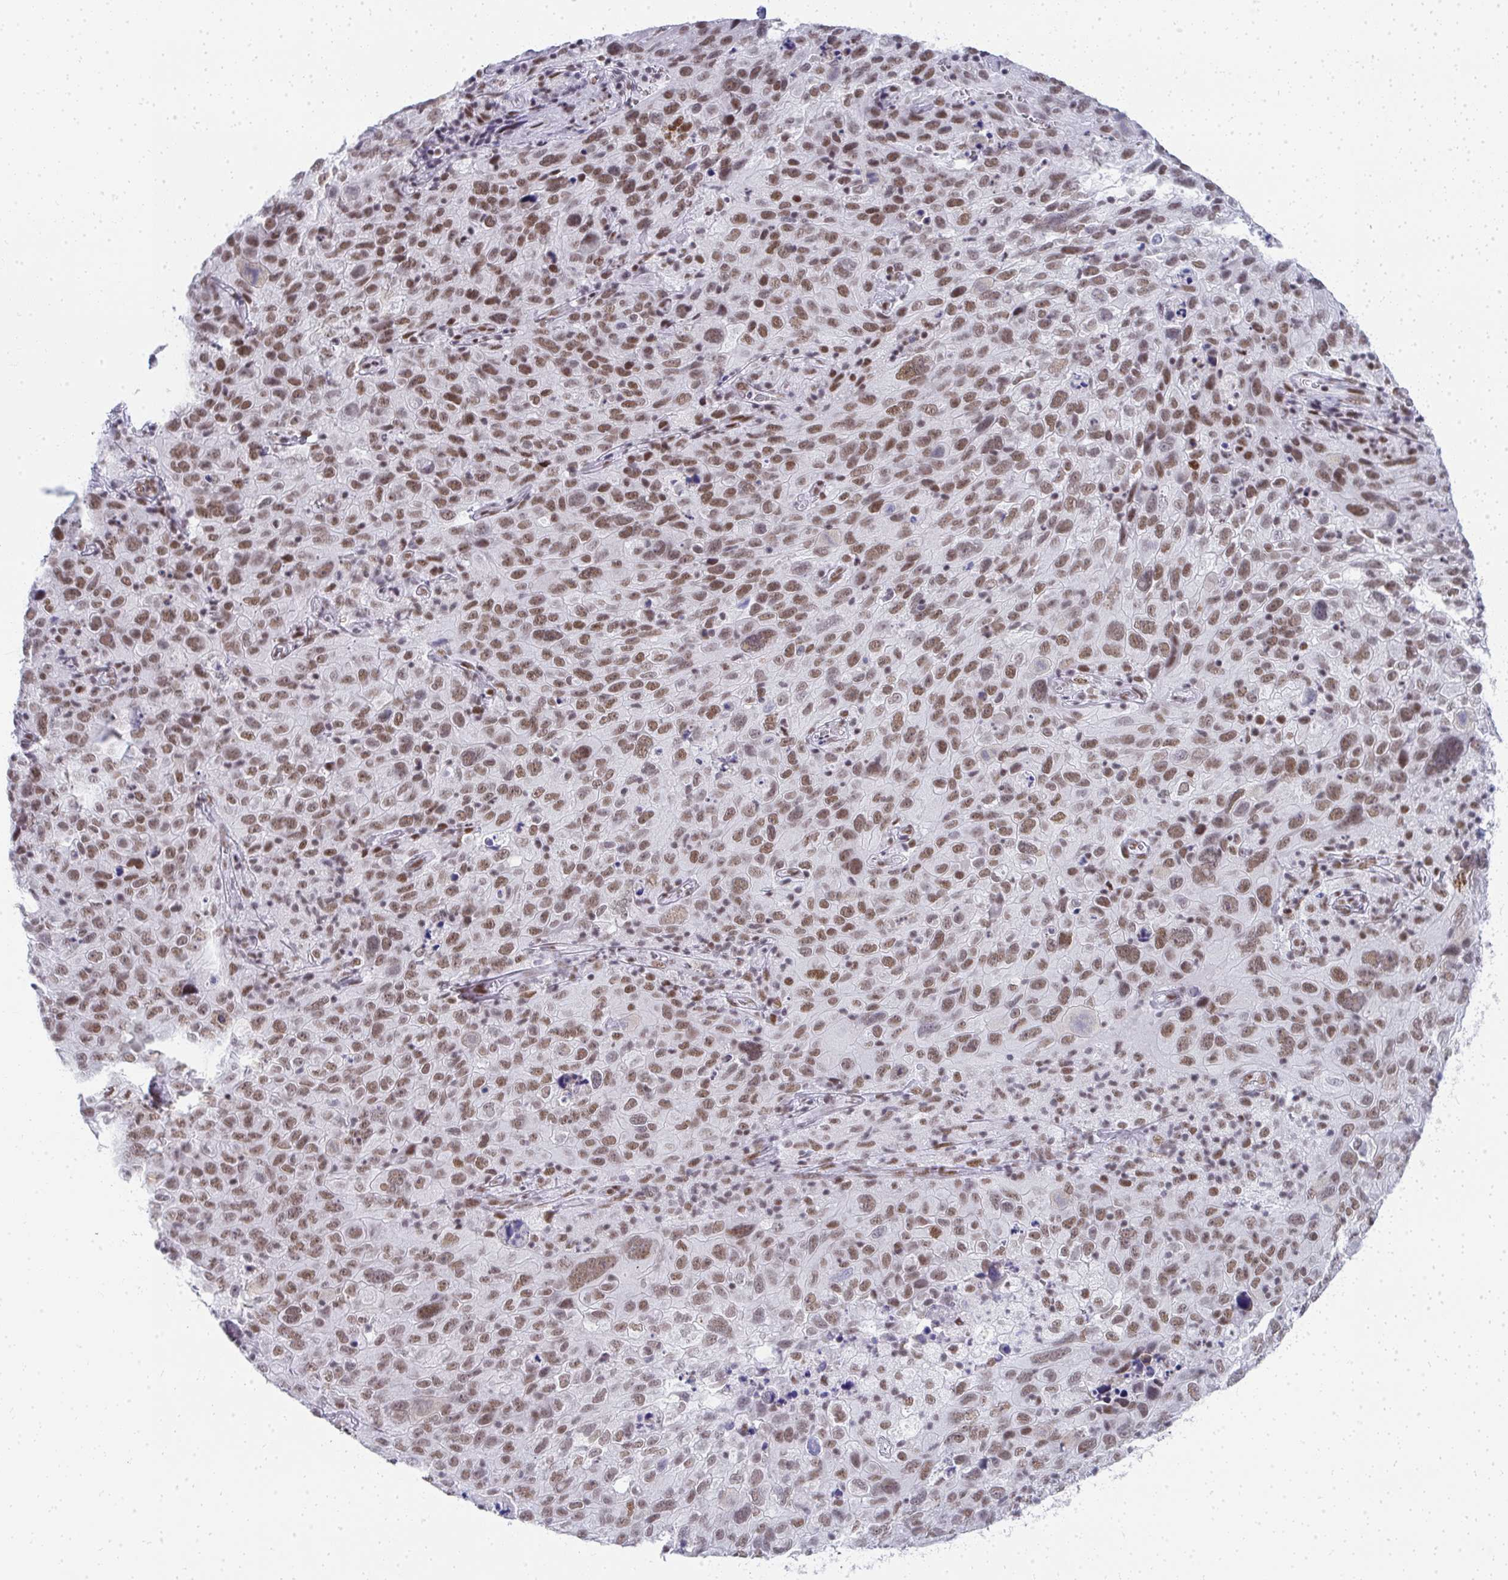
{"staining": {"intensity": "moderate", "quantity": ">75%", "location": "nuclear"}, "tissue": "cervical cancer", "cell_type": "Tumor cells", "image_type": "cancer", "snomed": [{"axis": "morphology", "description": "Squamous cell carcinoma, NOS"}, {"axis": "topography", "description": "Cervix"}], "caption": "An image showing moderate nuclear positivity in approximately >75% of tumor cells in cervical cancer (squamous cell carcinoma), as visualized by brown immunohistochemical staining.", "gene": "CREBBP", "patient": {"sex": "female", "age": 44}}